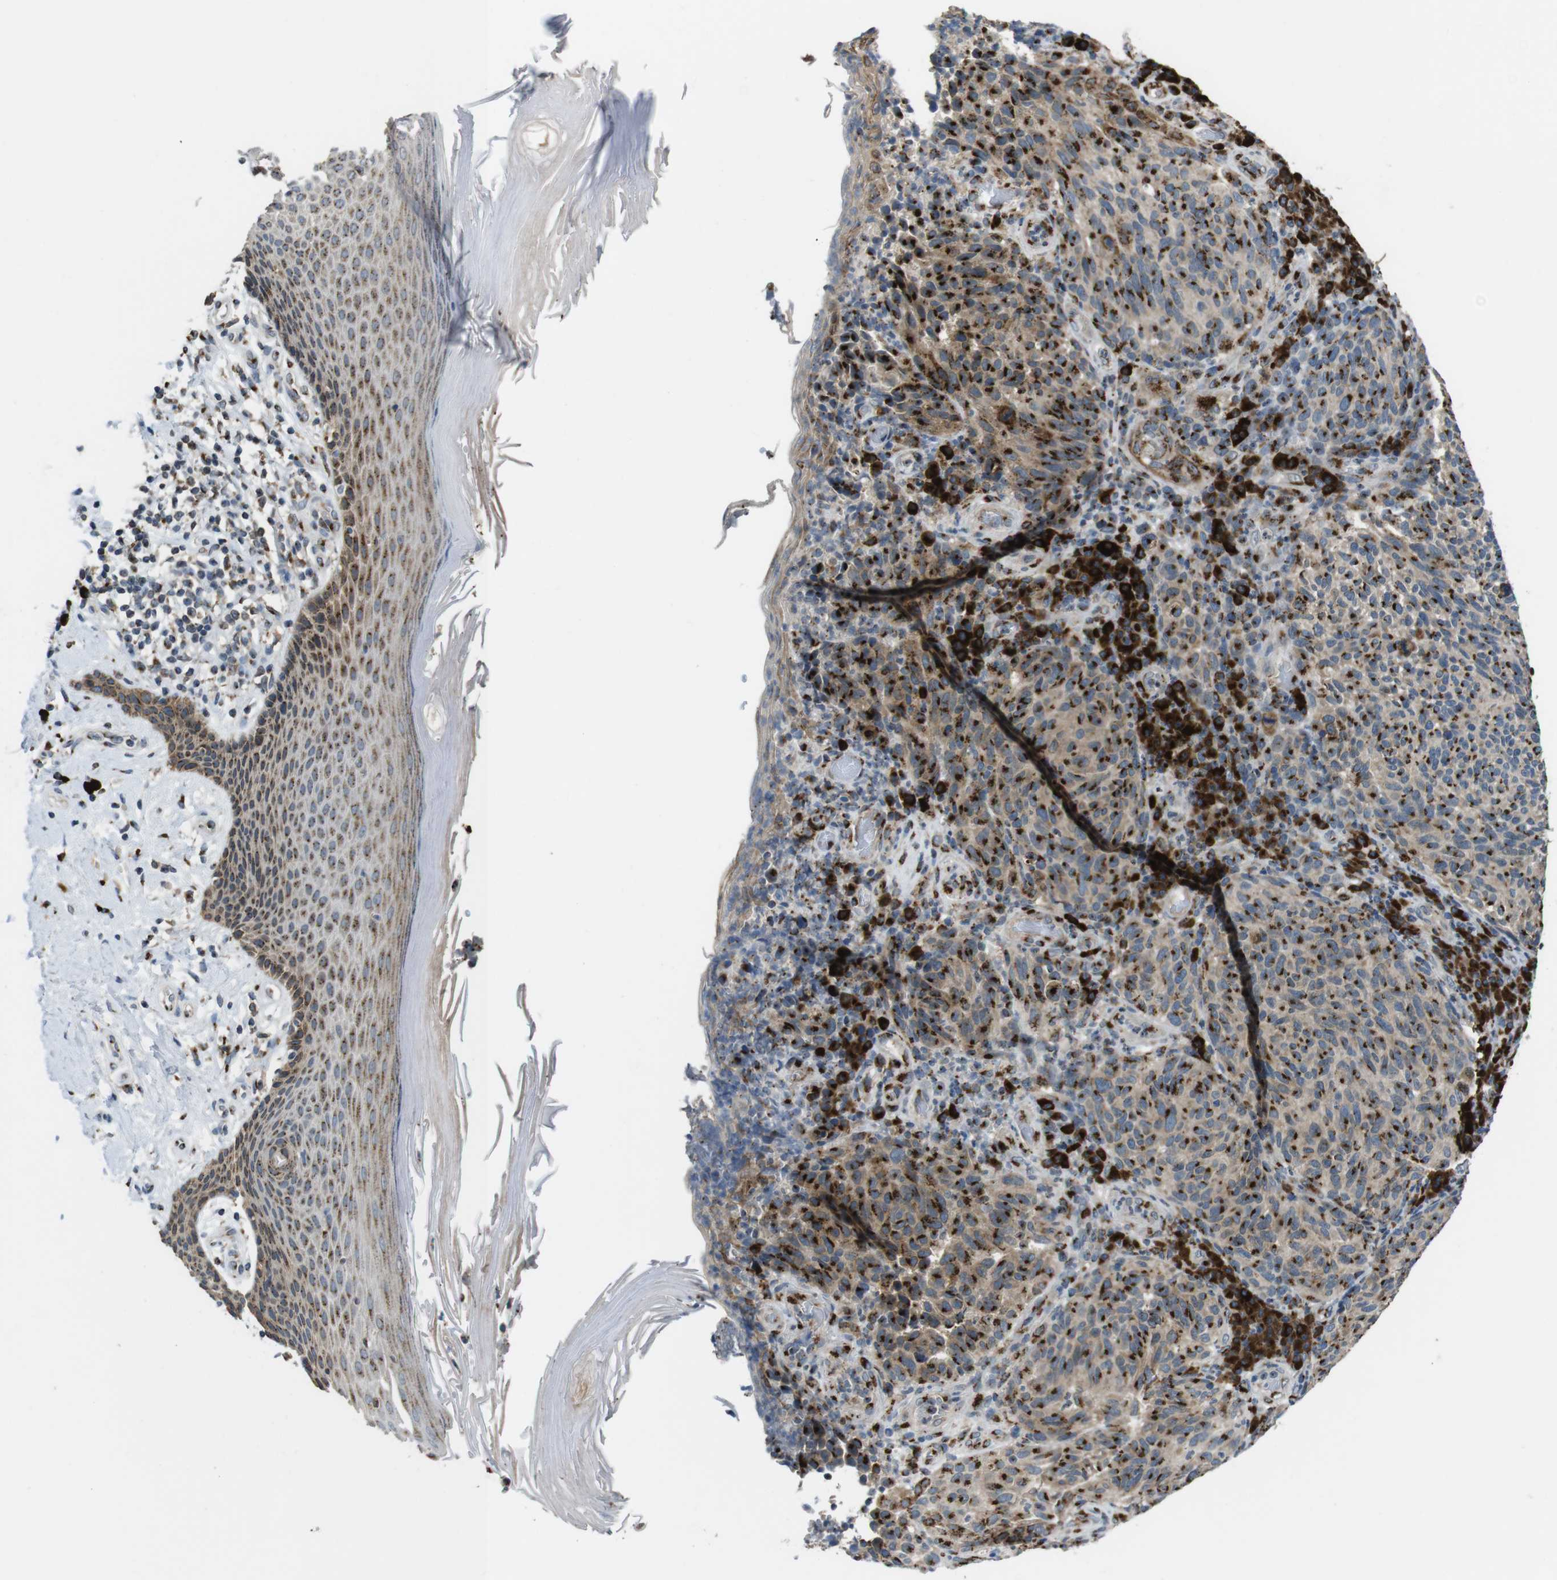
{"staining": {"intensity": "strong", "quantity": ">75%", "location": "cytoplasmic/membranous"}, "tissue": "melanoma", "cell_type": "Tumor cells", "image_type": "cancer", "snomed": [{"axis": "morphology", "description": "Malignant melanoma, NOS"}, {"axis": "topography", "description": "Skin"}], "caption": "Melanoma tissue displays strong cytoplasmic/membranous staining in about >75% of tumor cells, visualized by immunohistochemistry.", "gene": "ZFPL1", "patient": {"sex": "female", "age": 73}}